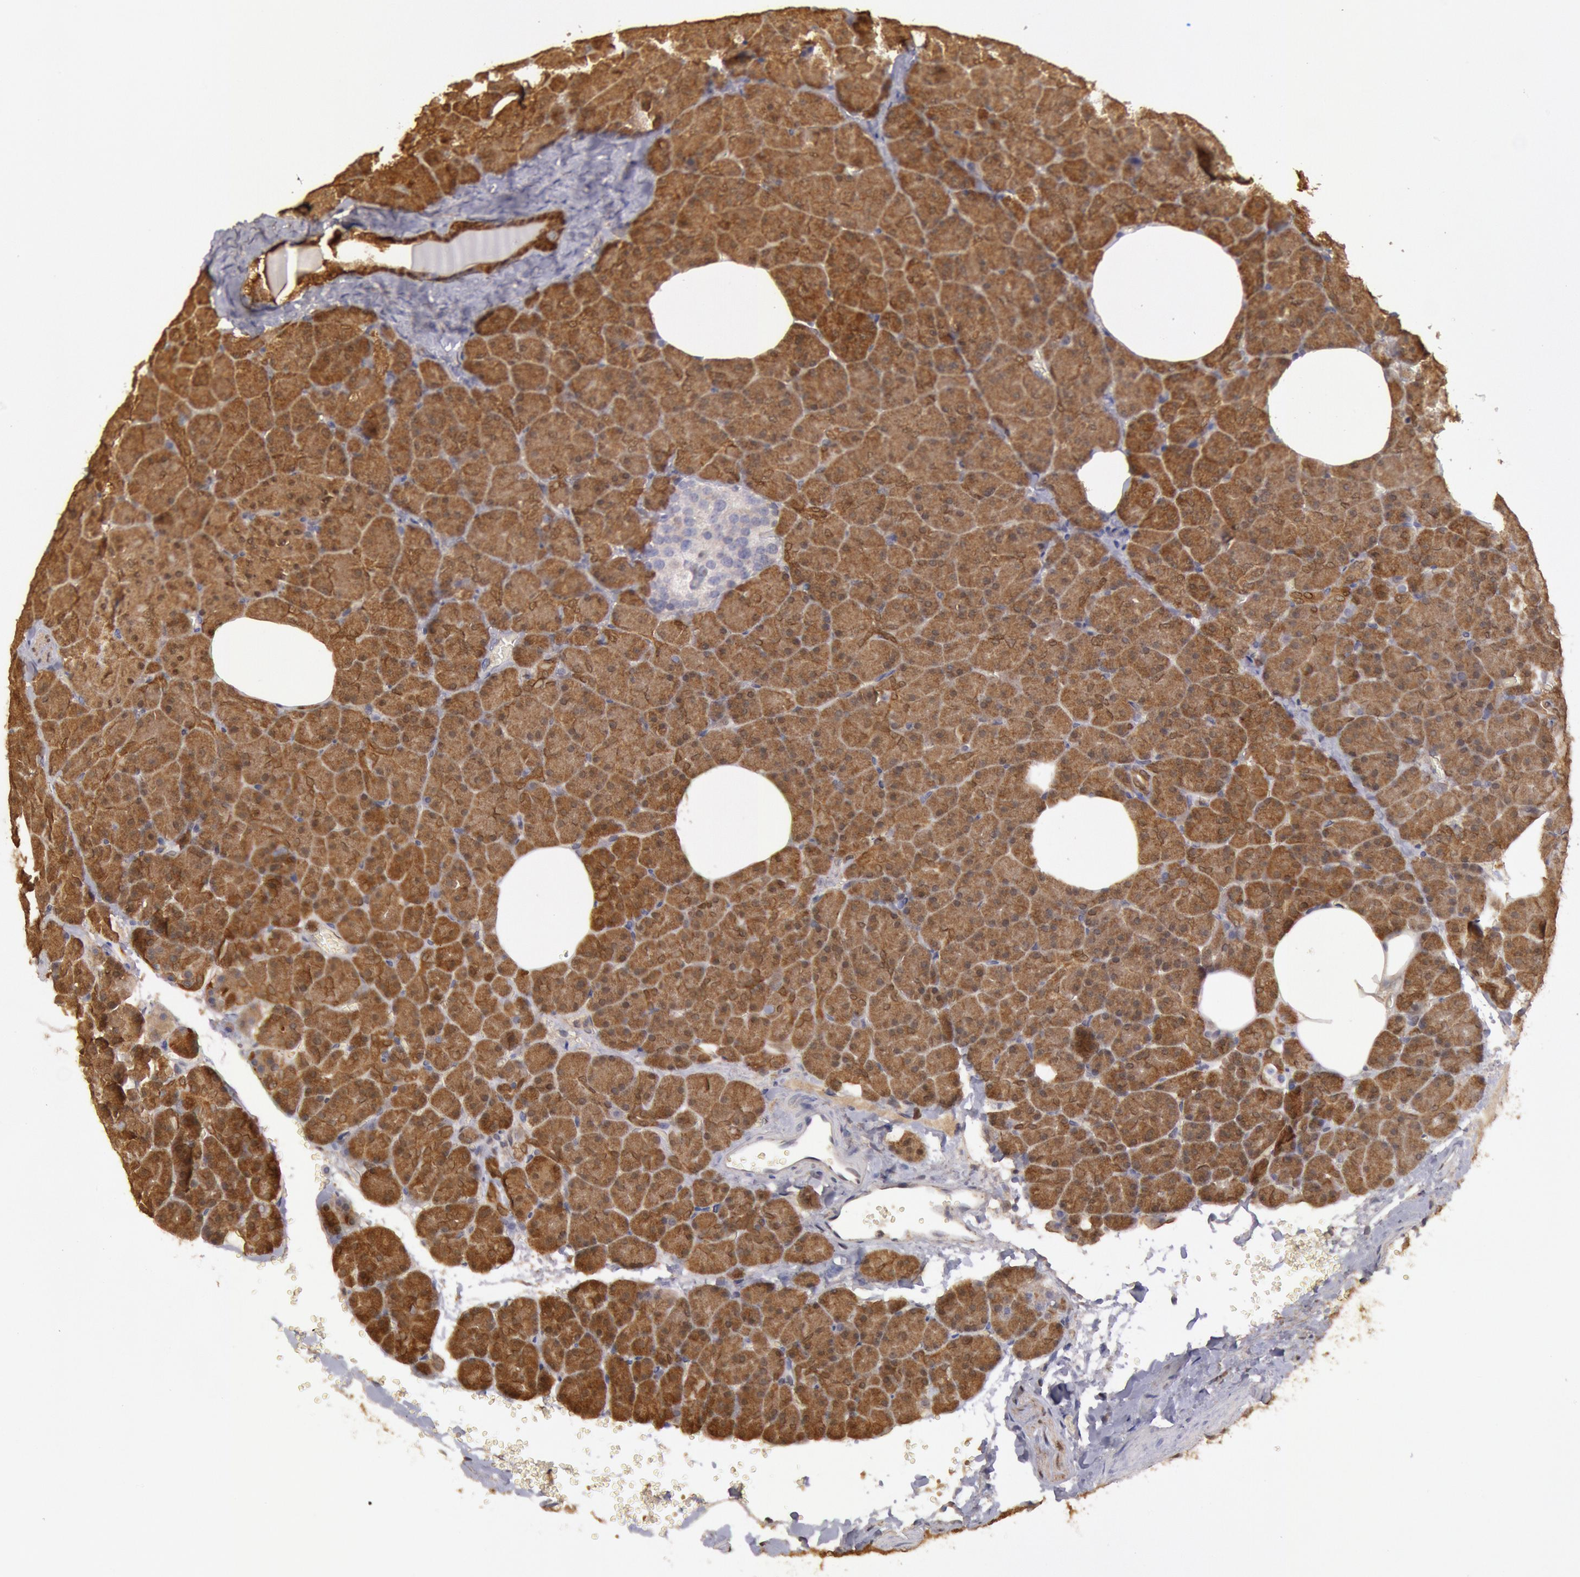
{"staining": {"intensity": "strong", "quantity": ">75%", "location": "cytoplasmic/membranous"}, "tissue": "pancreas", "cell_type": "Exocrine glandular cells", "image_type": "normal", "snomed": [{"axis": "morphology", "description": "Normal tissue, NOS"}, {"axis": "topography", "description": "Pancreas"}], "caption": "Brown immunohistochemical staining in benign human pancreas exhibits strong cytoplasmic/membranous staining in approximately >75% of exocrine glandular cells. (brown staining indicates protein expression, while blue staining denotes nuclei).", "gene": "MPST", "patient": {"sex": "female", "age": 35}}